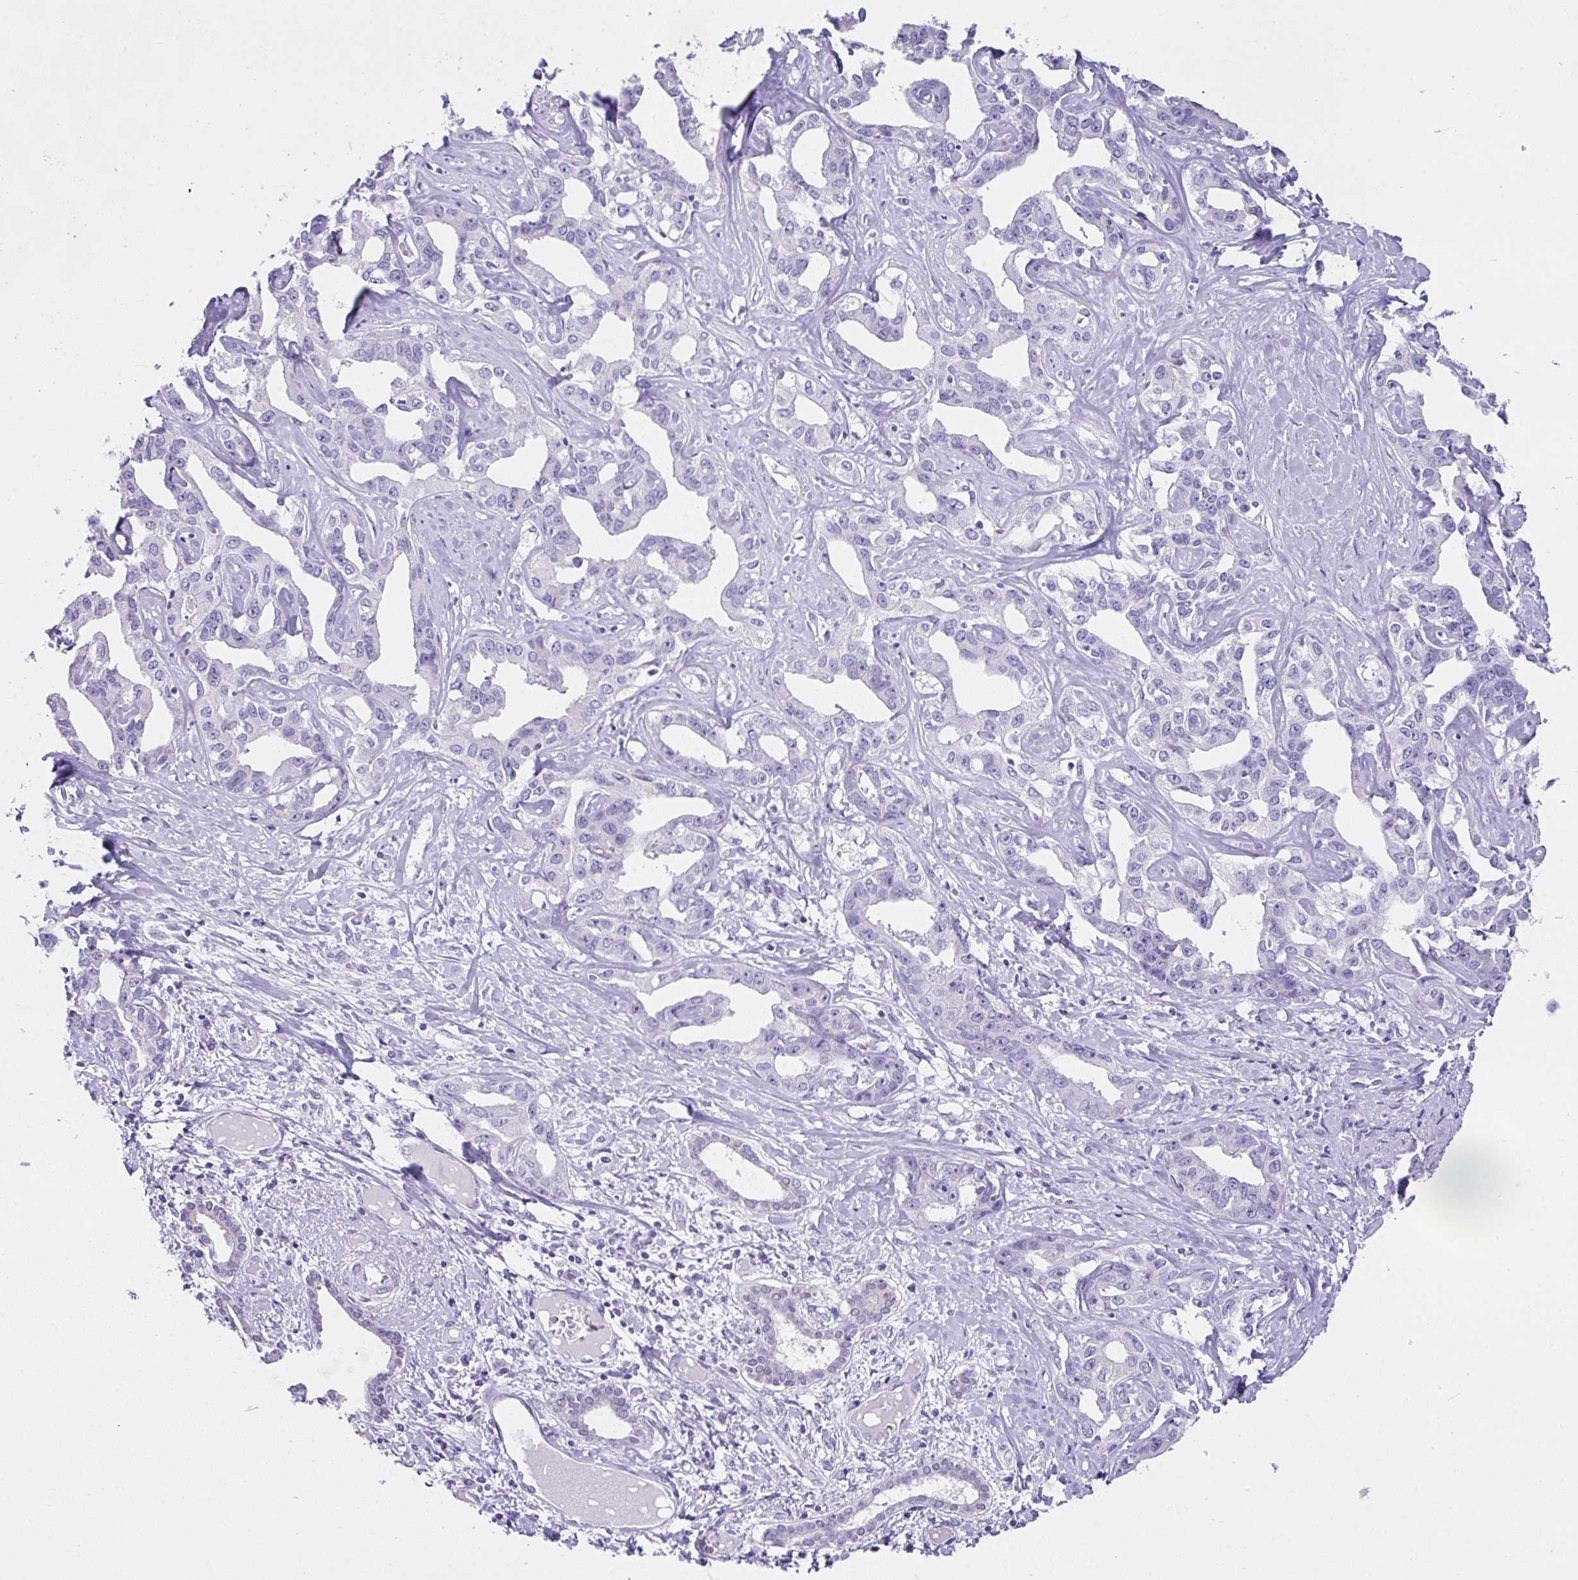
{"staining": {"intensity": "negative", "quantity": "none", "location": "none"}, "tissue": "liver cancer", "cell_type": "Tumor cells", "image_type": "cancer", "snomed": [{"axis": "morphology", "description": "Cholangiocarcinoma"}, {"axis": "topography", "description": "Liver"}], "caption": "IHC of liver cancer reveals no positivity in tumor cells.", "gene": "LGALS4", "patient": {"sex": "male", "age": 59}}